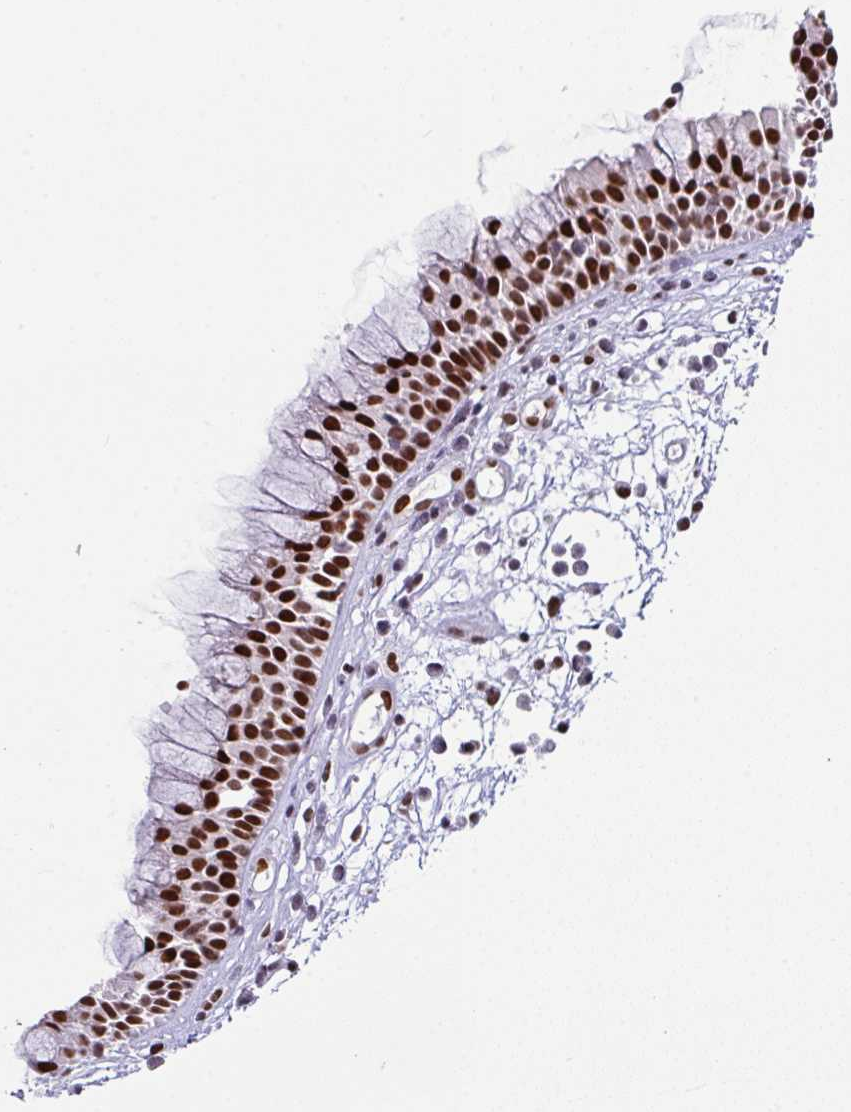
{"staining": {"intensity": "strong", "quantity": ">75%", "location": "nuclear"}, "tissue": "nasopharynx", "cell_type": "Respiratory epithelial cells", "image_type": "normal", "snomed": [{"axis": "morphology", "description": "Normal tissue, NOS"}, {"axis": "topography", "description": "Nasopharynx"}], "caption": "IHC micrograph of benign human nasopharynx stained for a protein (brown), which reveals high levels of strong nuclear expression in approximately >75% of respiratory epithelial cells.", "gene": "CLP1", "patient": {"sex": "male", "age": 56}}